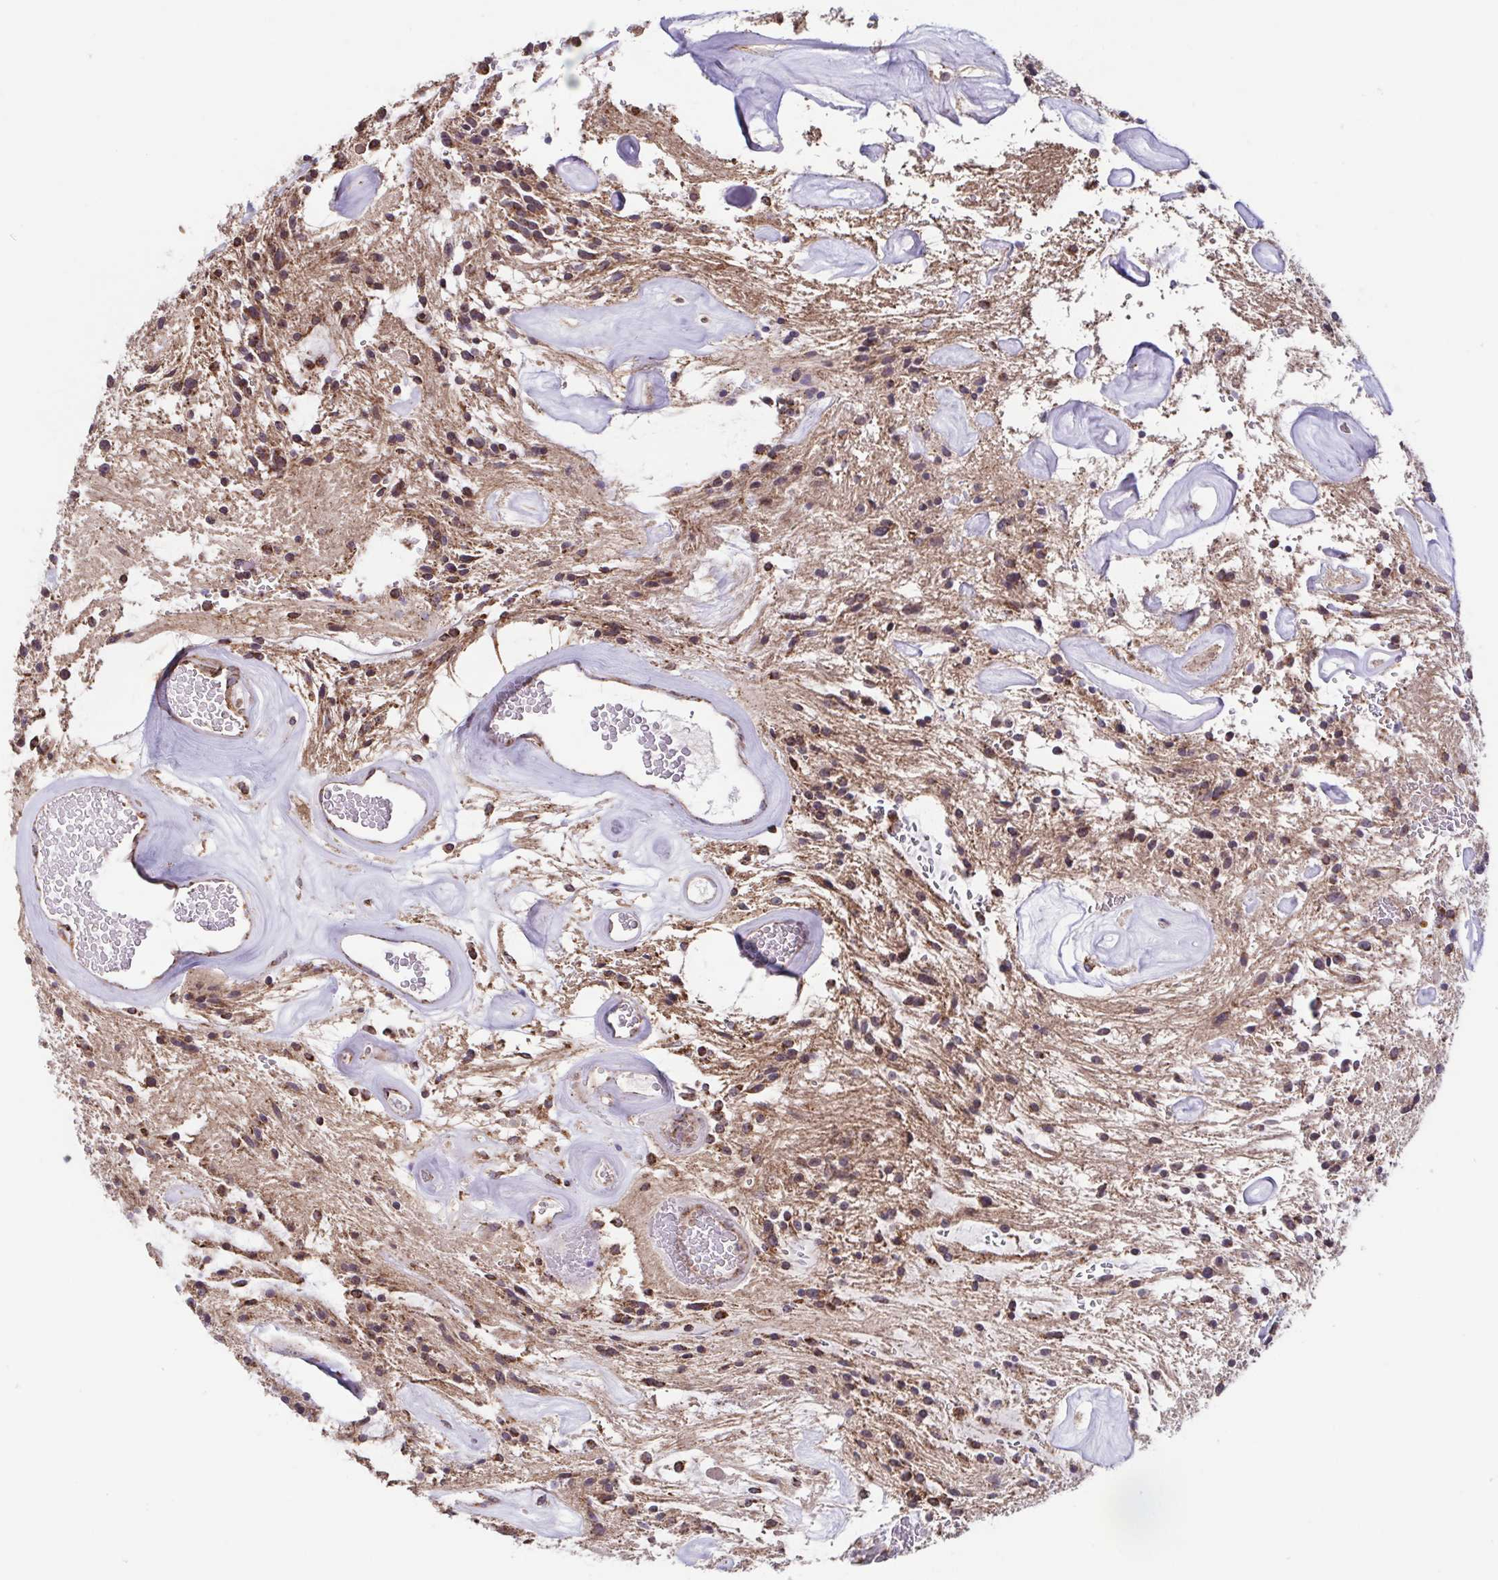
{"staining": {"intensity": "moderate", "quantity": "<25%", "location": "cytoplasmic/membranous"}, "tissue": "glioma", "cell_type": "Tumor cells", "image_type": "cancer", "snomed": [{"axis": "morphology", "description": "Glioma, malignant, Low grade"}, {"axis": "topography", "description": "Cerebellum"}], "caption": "This is a micrograph of IHC staining of glioma, which shows moderate positivity in the cytoplasmic/membranous of tumor cells.", "gene": "DIP2B", "patient": {"sex": "female", "age": 14}}